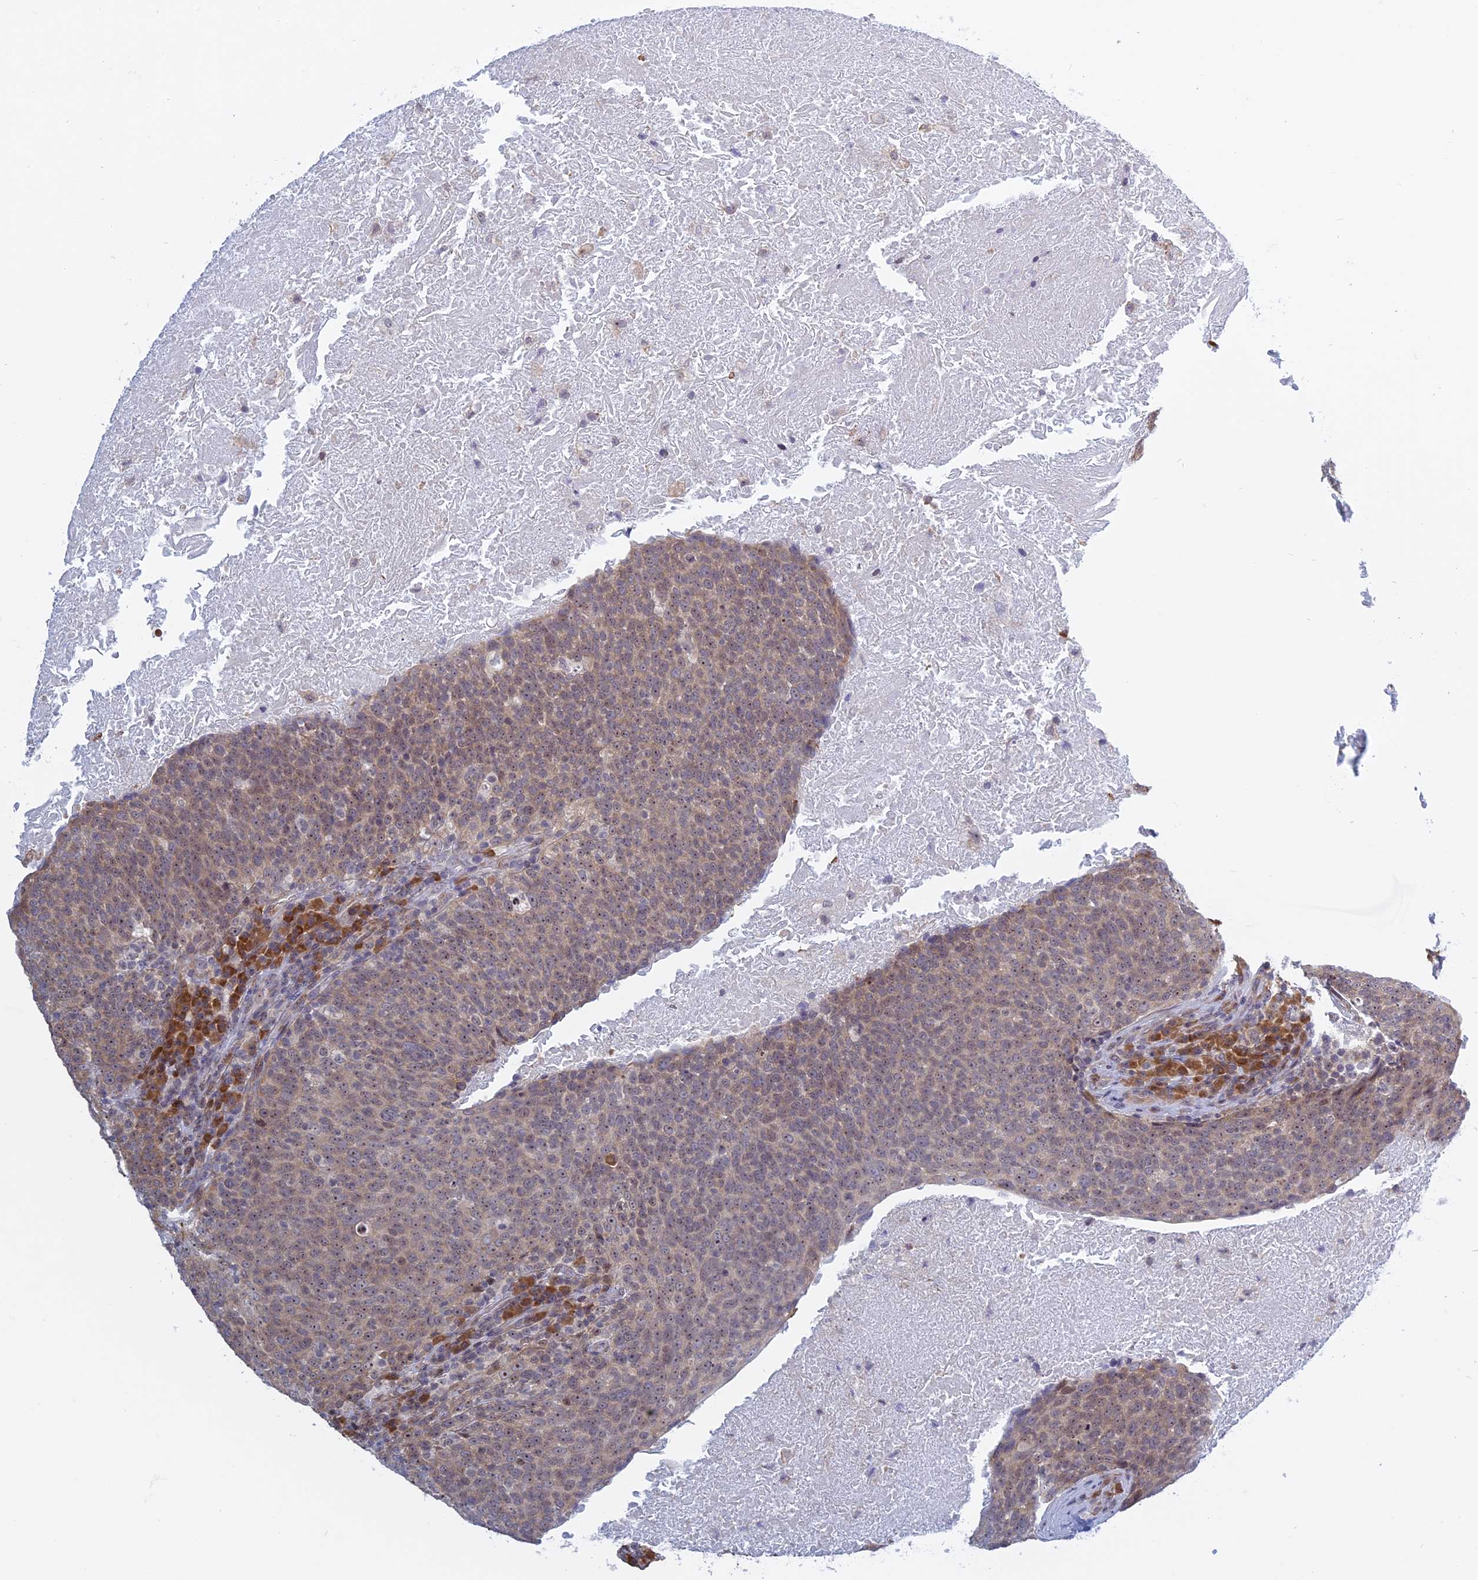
{"staining": {"intensity": "weak", "quantity": ">75%", "location": "cytoplasmic/membranous,nuclear"}, "tissue": "head and neck cancer", "cell_type": "Tumor cells", "image_type": "cancer", "snomed": [{"axis": "morphology", "description": "Squamous cell carcinoma, NOS"}, {"axis": "morphology", "description": "Squamous cell carcinoma, metastatic, NOS"}, {"axis": "topography", "description": "Lymph node"}, {"axis": "topography", "description": "Head-Neck"}], "caption": "A high-resolution image shows immunohistochemistry staining of metastatic squamous cell carcinoma (head and neck), which demonstrates weak cytoplasmic/membranous and nuclear positivity in about >75% of tumor cells.", "gene": "RPS19BP1", "patient": {"sex": "male", "age": 62}}